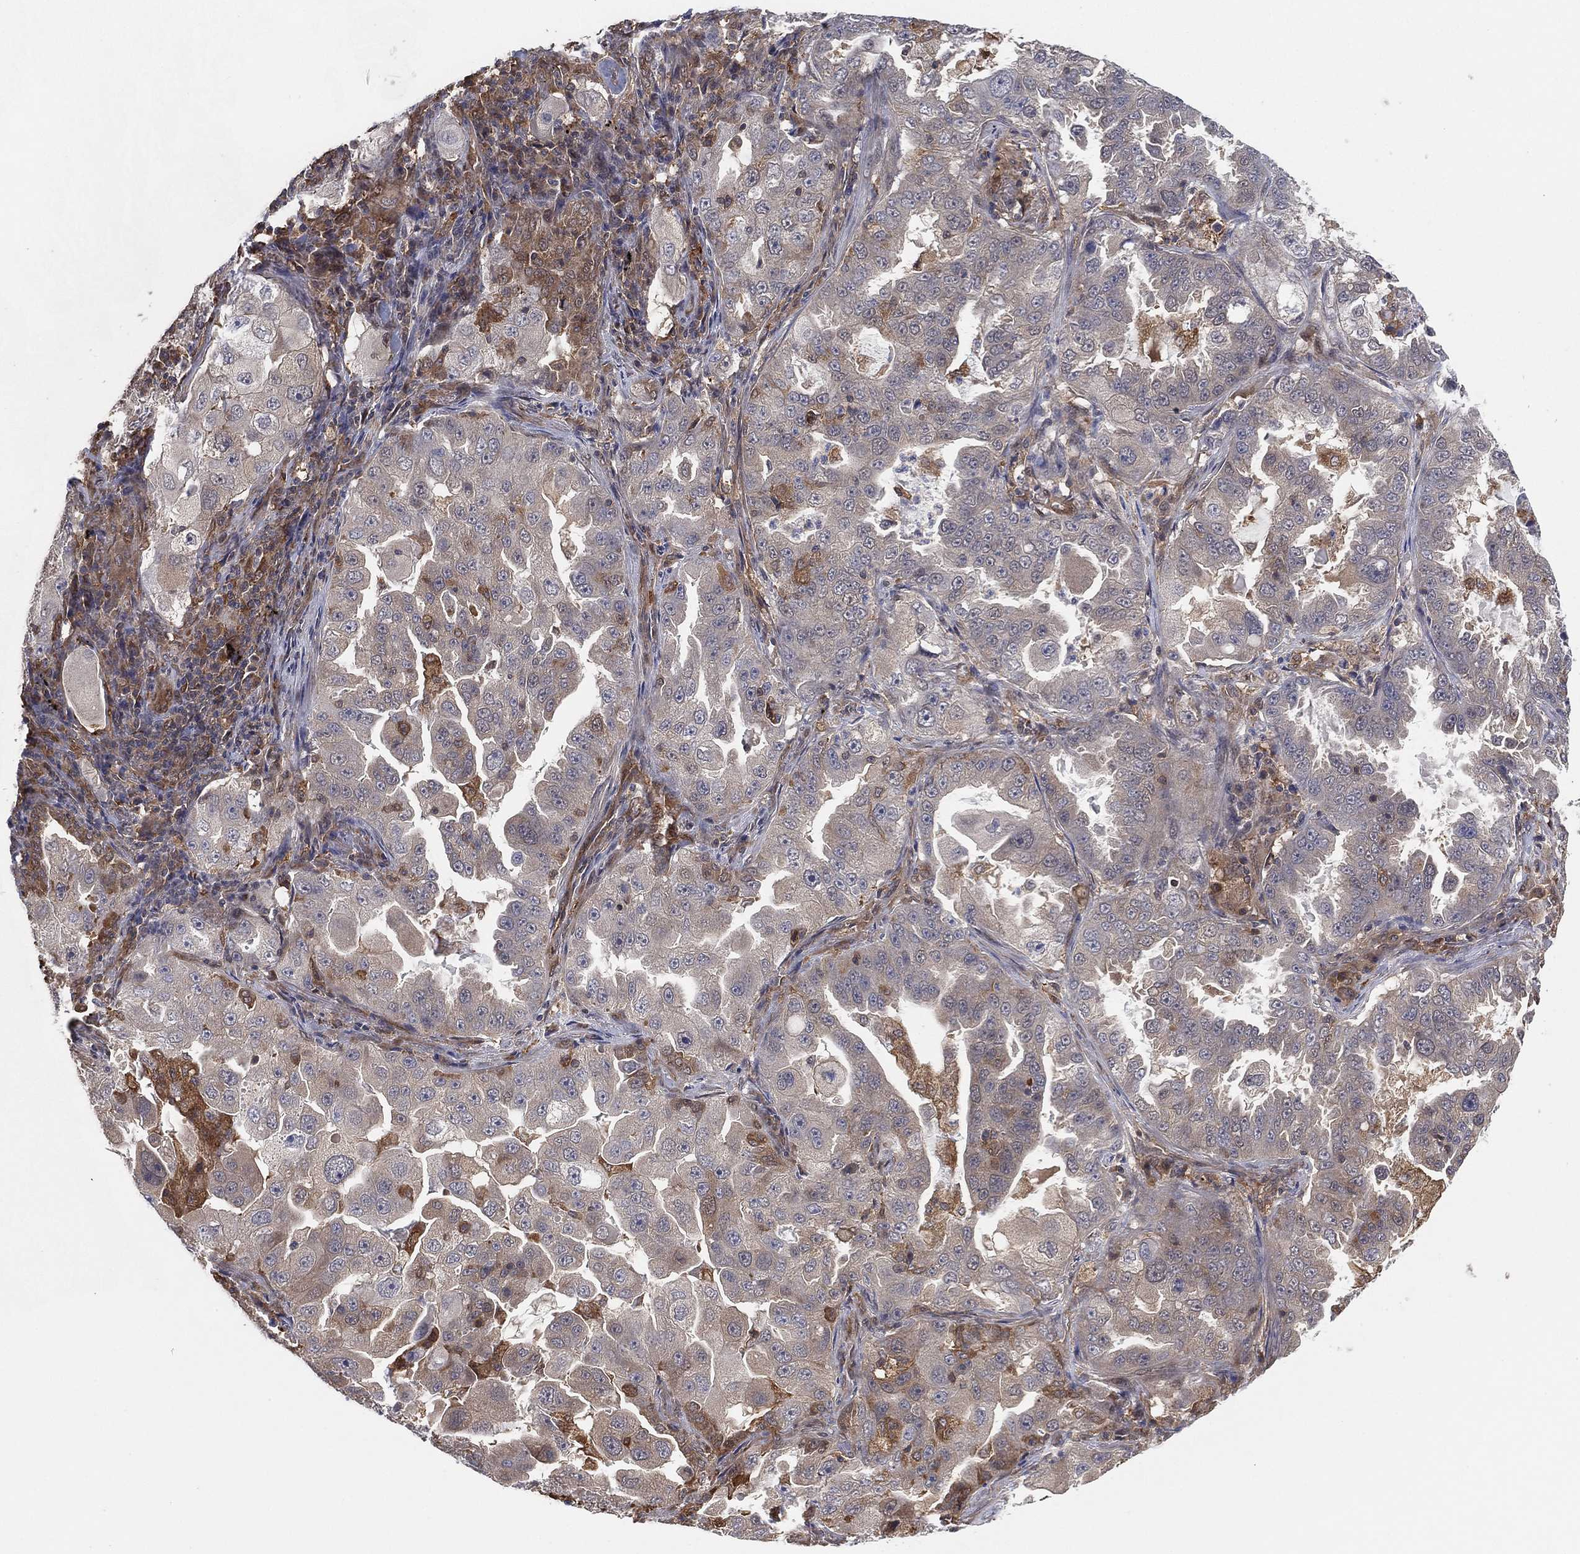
{"staining": {"intensity": "moderate", "quantity": "<25%", "location": "cytoplasmic/membranous"}, "tissue": "lung cancer", "cell_type": "Tumor cells", "image_type": "cancer", "snomed": [{"axis": "morphology", "description": "Adenocarcinoma, NOS"}, {"axis": "topography", "description": "Lung"}], "caption": "A high-resolution micrograph shows immunohistochemistry staining of lung cancer, which exhibits moderate cytoplasmic/membranous staining in about <25% of tumor cells.", "gene": "PSMG4", "patient": {"sex": "female", "age": 61}}